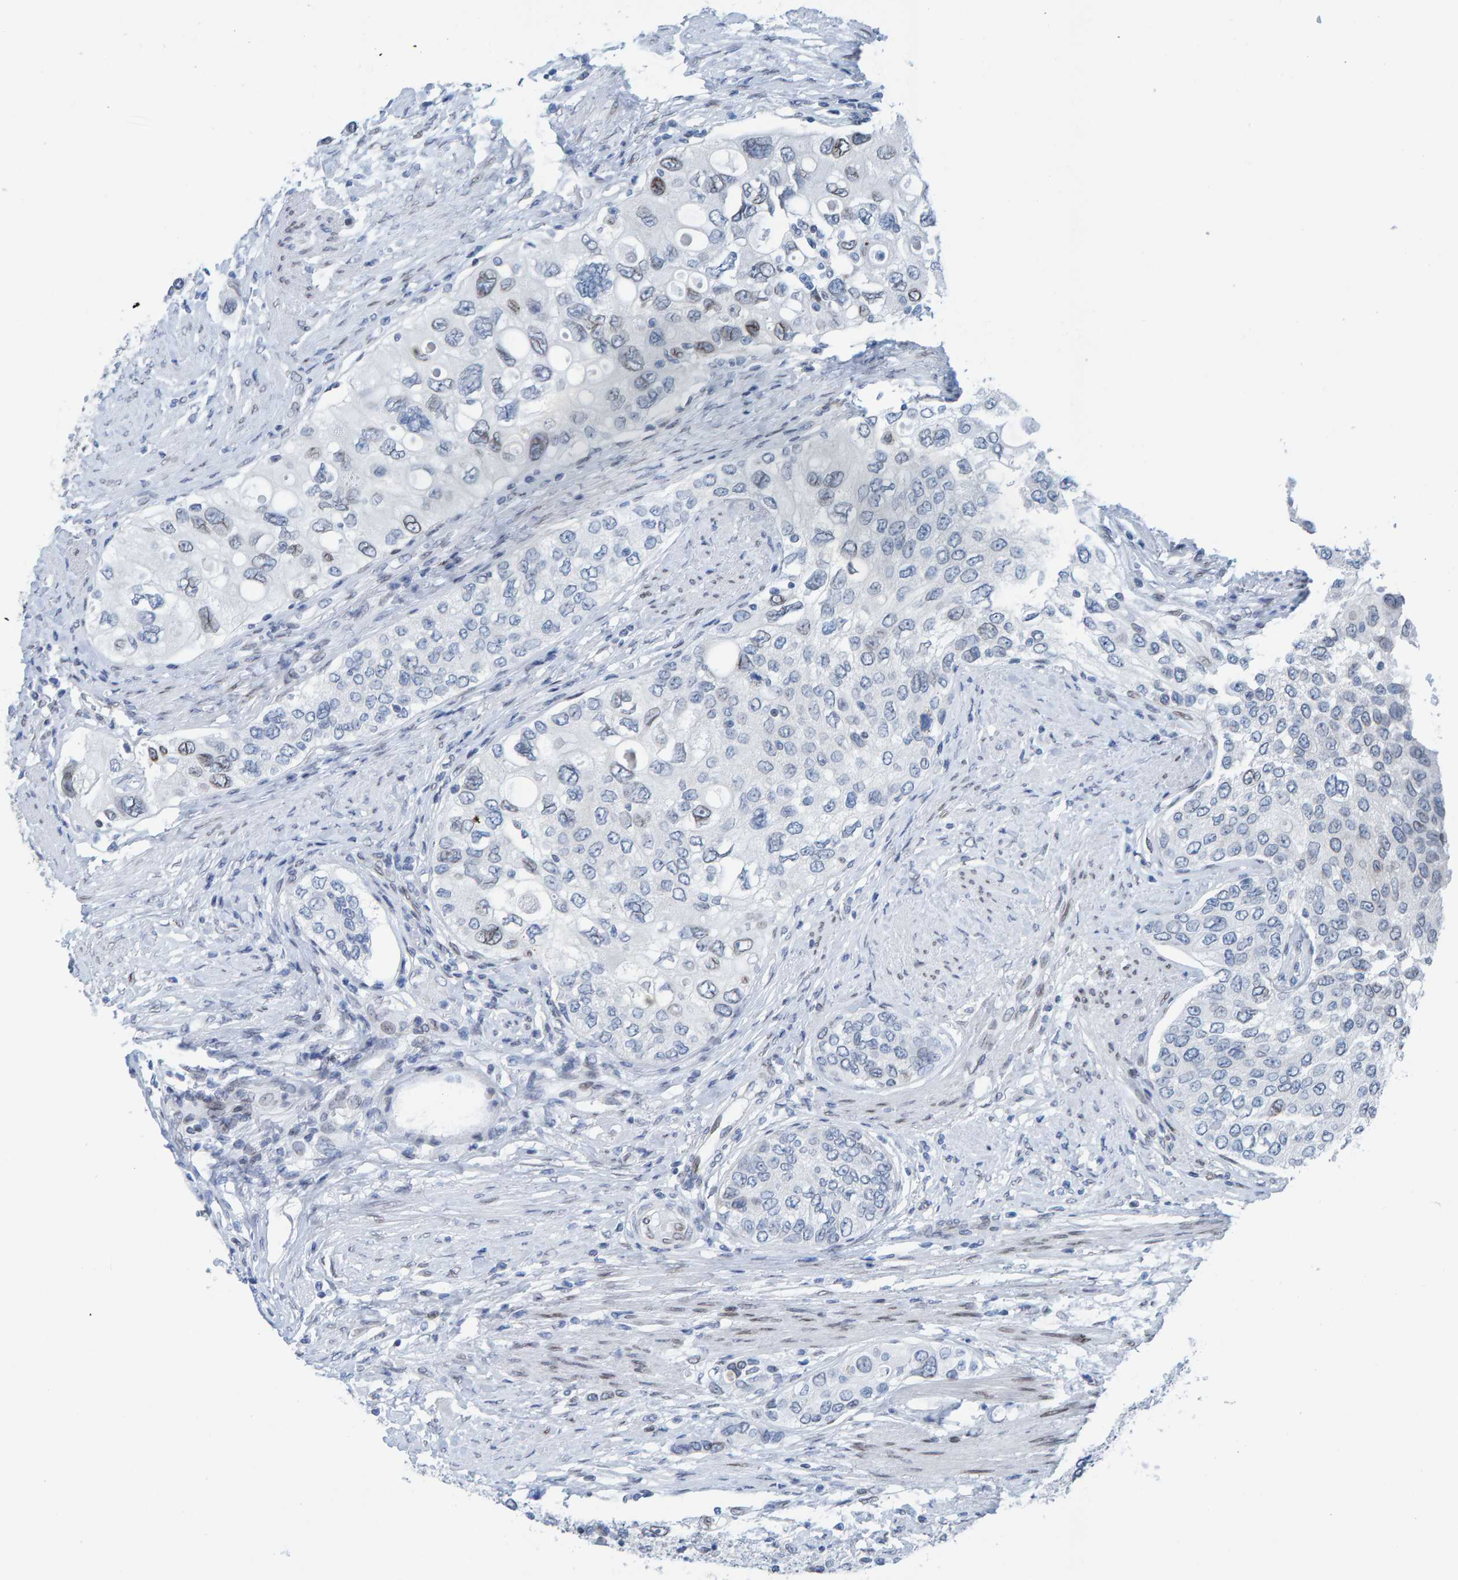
{"staining": {"intensity": "weak", "quantity": "<25%", "location": "cytoplasmic/membranous,nuclear"}, "tissue": "urothelial cancer", "cell_type": "Tumor cells", "image_type": "cancer", "snomed": [{"axis": "morphology", "description": "Urothelial carcinoma, High grade"}, {"axis": "topography", "description": "Urinary bladder"}], "caption": "Tumor cells are negative for protein expression in human urothelial cancer.", "gene": "LMNB2", "patient": {"sex": "female", "age": 56}}